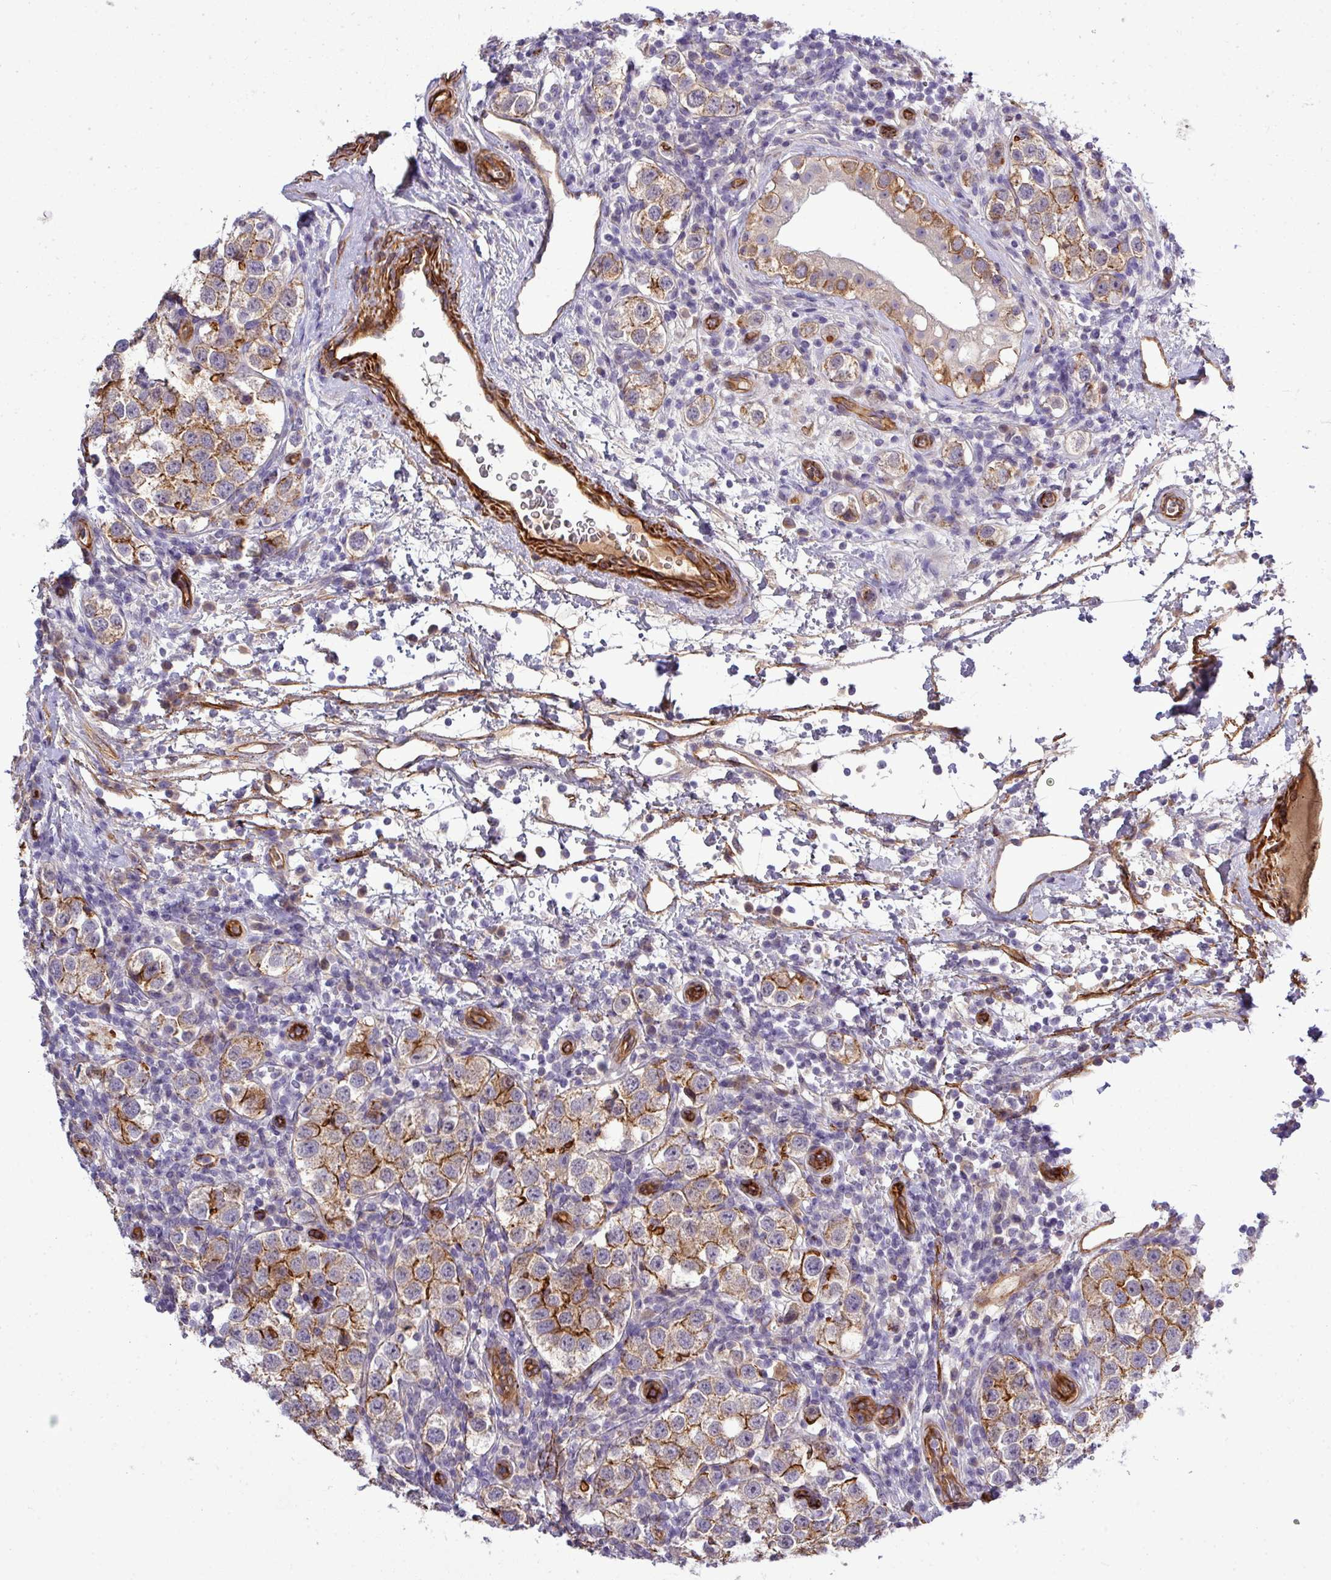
{"staining": {"intensity": "moderate", "quantity": "25%-75%", "location": "cytoplasmic/membranous"}, "tissue": "testis cancer", "cell_type": "Tumor cells", "image_type": "cancer", "snomed": [{"axis": "morphology", "description": "Seminoma, NOS"}, {"axis": "topography", "description": "Testis"}], "caption": "Protein analysis of testis cancer tissue displays moderate cytoplasmic/membranous expression in approximately 25%-75% of tumor cells.", "gene": "PARD6A", "patient": {"sex": "male", "age": 37}}